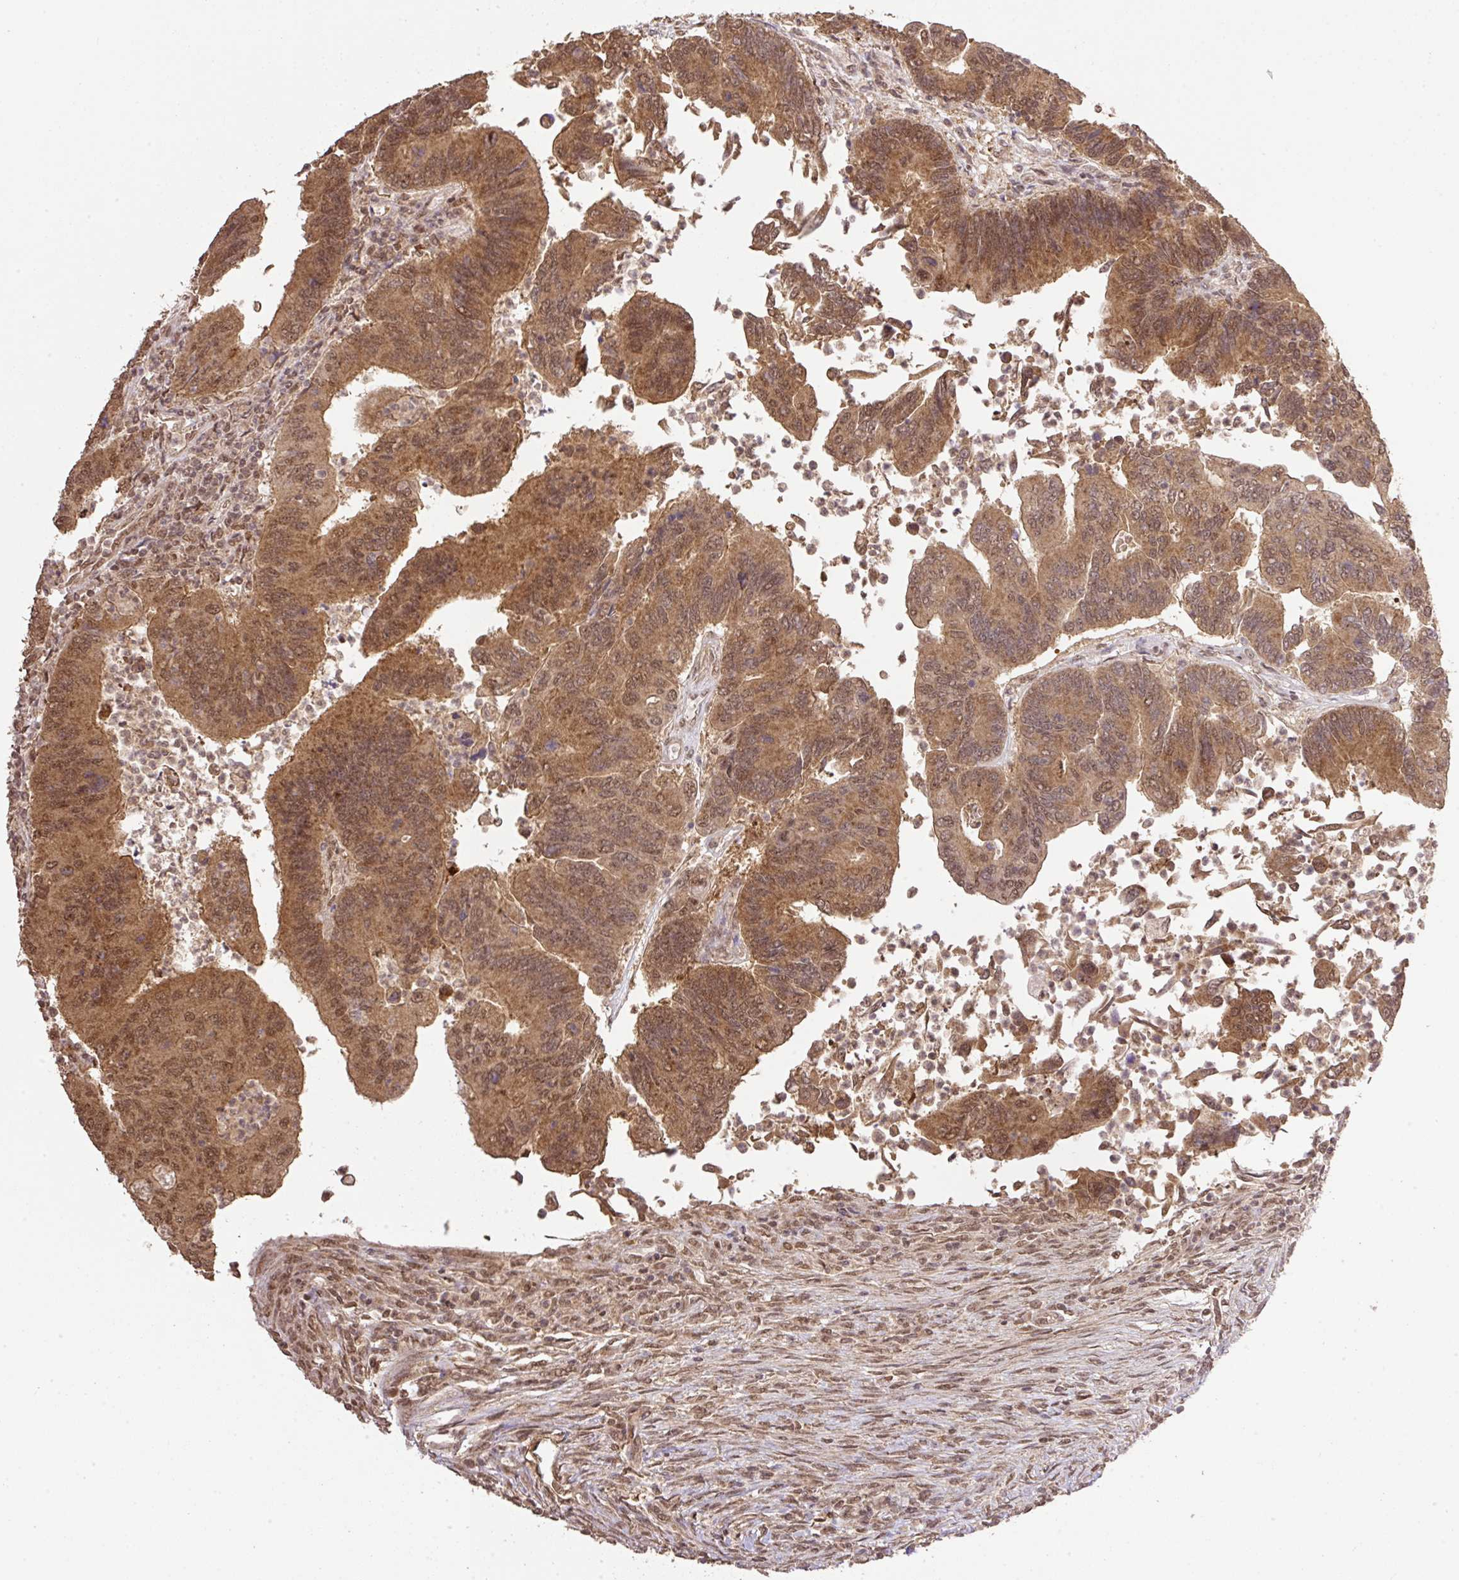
{"staining": {"intensity": "moderate", "quantity": ">75%", "location": "cytoplasmic/membranous,nuclear"}, "tissue": "colorectal cancer", "cell_type": "Tumor cells", "image_type": "cancer", "snomed": [{"axis": "morphology", "description": "Adenocarcinoma, NOS"}, {"axis": "topography", "description": "Colon"}], "caption": "The photomicrograph shows a brown stain indicating the presence of a protein in the cytoplasmic/membranous and nuclear of tumor cells in adenocarcinoma (colorectal).", "gene": "VPS25", "patient": {"sex": "female", "age": 67}}